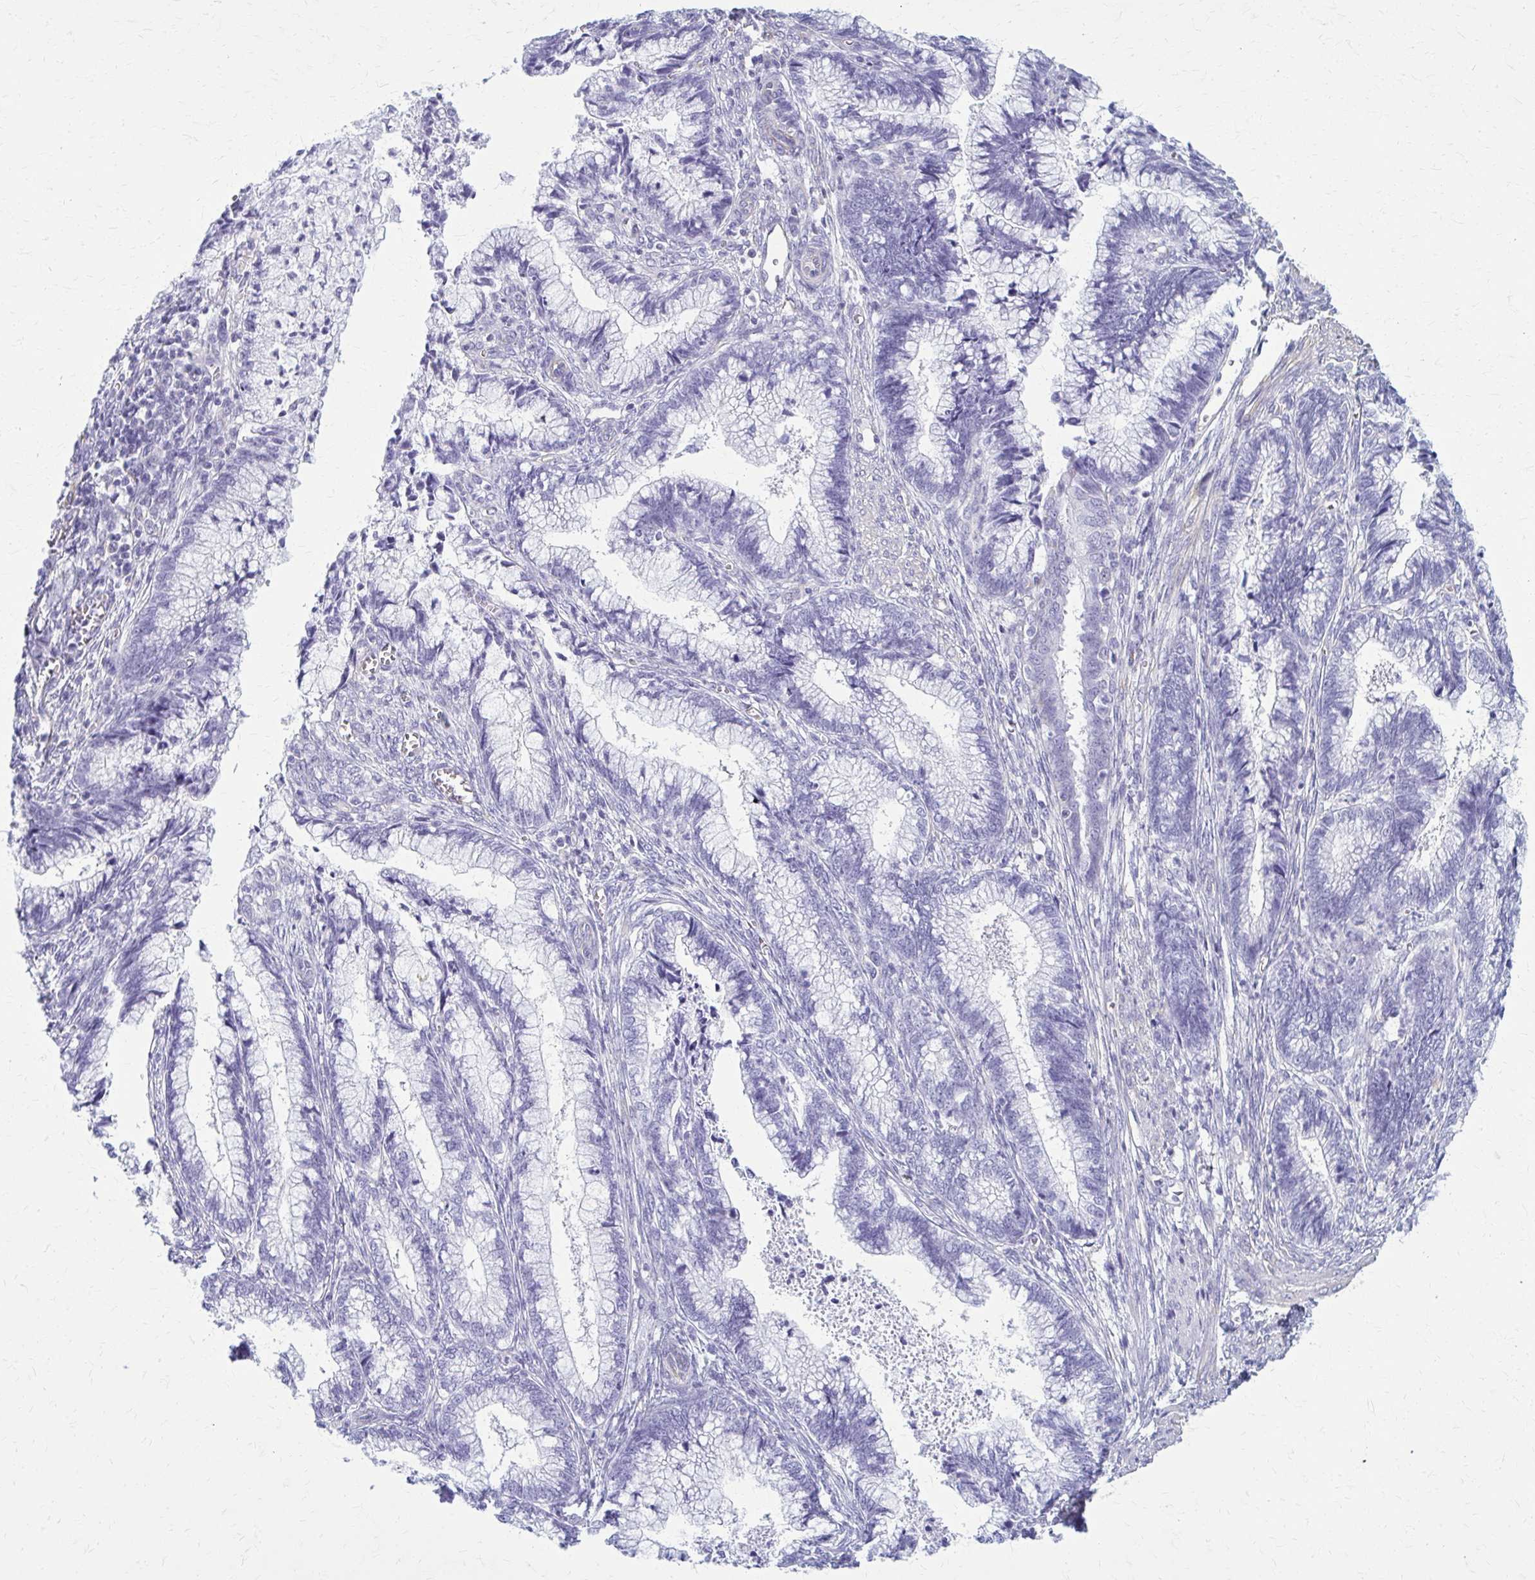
{"staining": {"intensity": "negative", "quantity": "none", "location": "none"}, "tissue": "cervical cancer", "cell_type": "Tumor cells", "image_type": "cancer", "snomed": [{"axis": "morphology", "description": "Adenocarcinoma, NOS"}, {"axis": "topography", "description": "Cervix"}], "caption": "Cervical cancer stained for a protein using immunohistochemistry (IHC) exhibits no expression tumor cells.", "gene": "GFAP", "patient": {"sex": "female", "age": 44}}